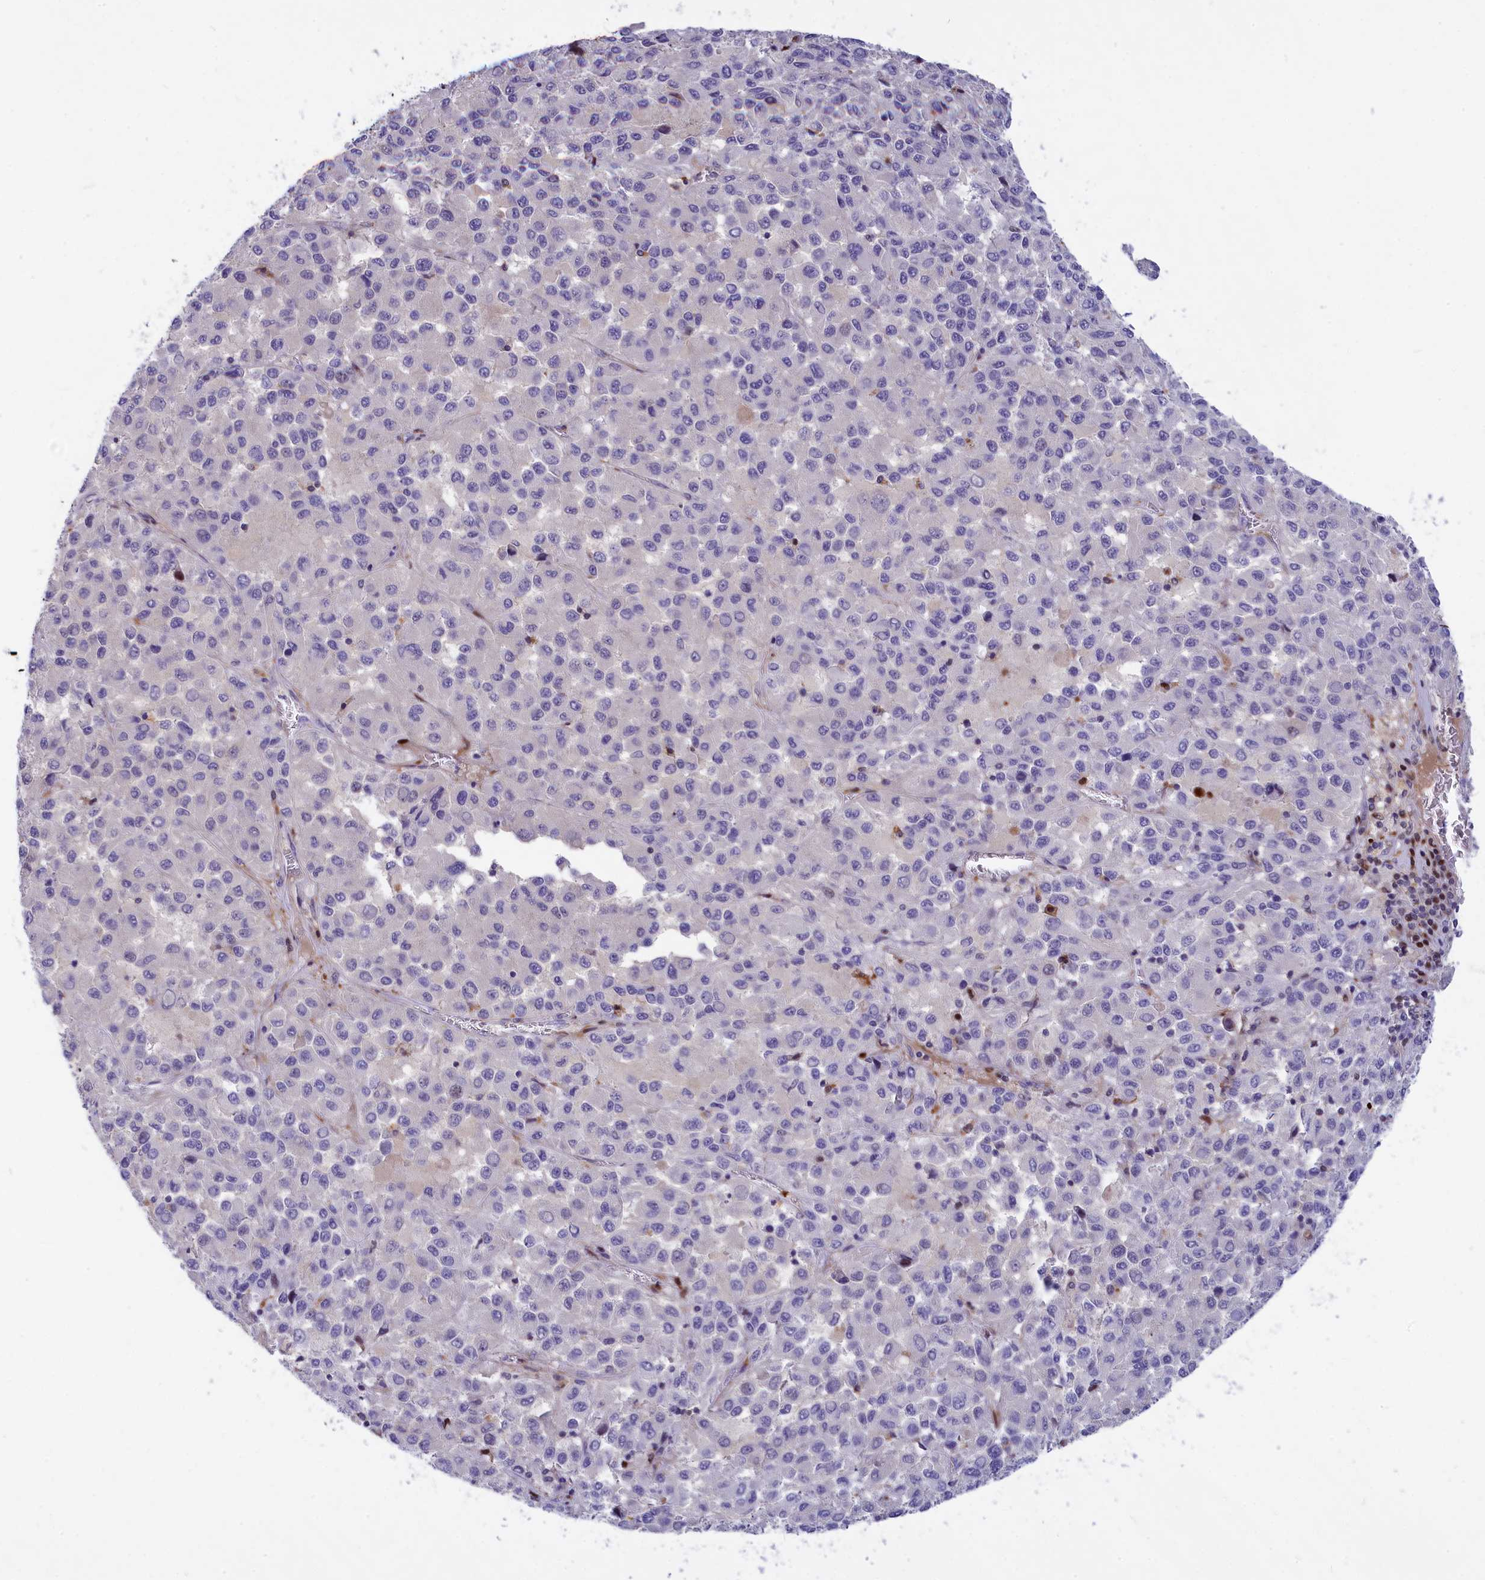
{"staining": {"intensity": "negative", "quantity": "none", "location": "none"}, "tissue": "melanoma", "cell_type": "Tumor cells", "image_type": "cancer", "snomed": [{"axis": "morphology", "description": "Malignant melanoma, Metastatic site"}, {"axis": "topography", "description": "Lung"}], "caption": "This is a image of immunohistochemistry (IHC) staining of melanoma, which shows no staining in tumor cells. (DAB (3,3'-diaminobenzidine) immunohistochemistry visualized using brightfield microscopy, high magnification).", "gene": "NKPD1", "patient": {"sex": "male", "age": 64}}